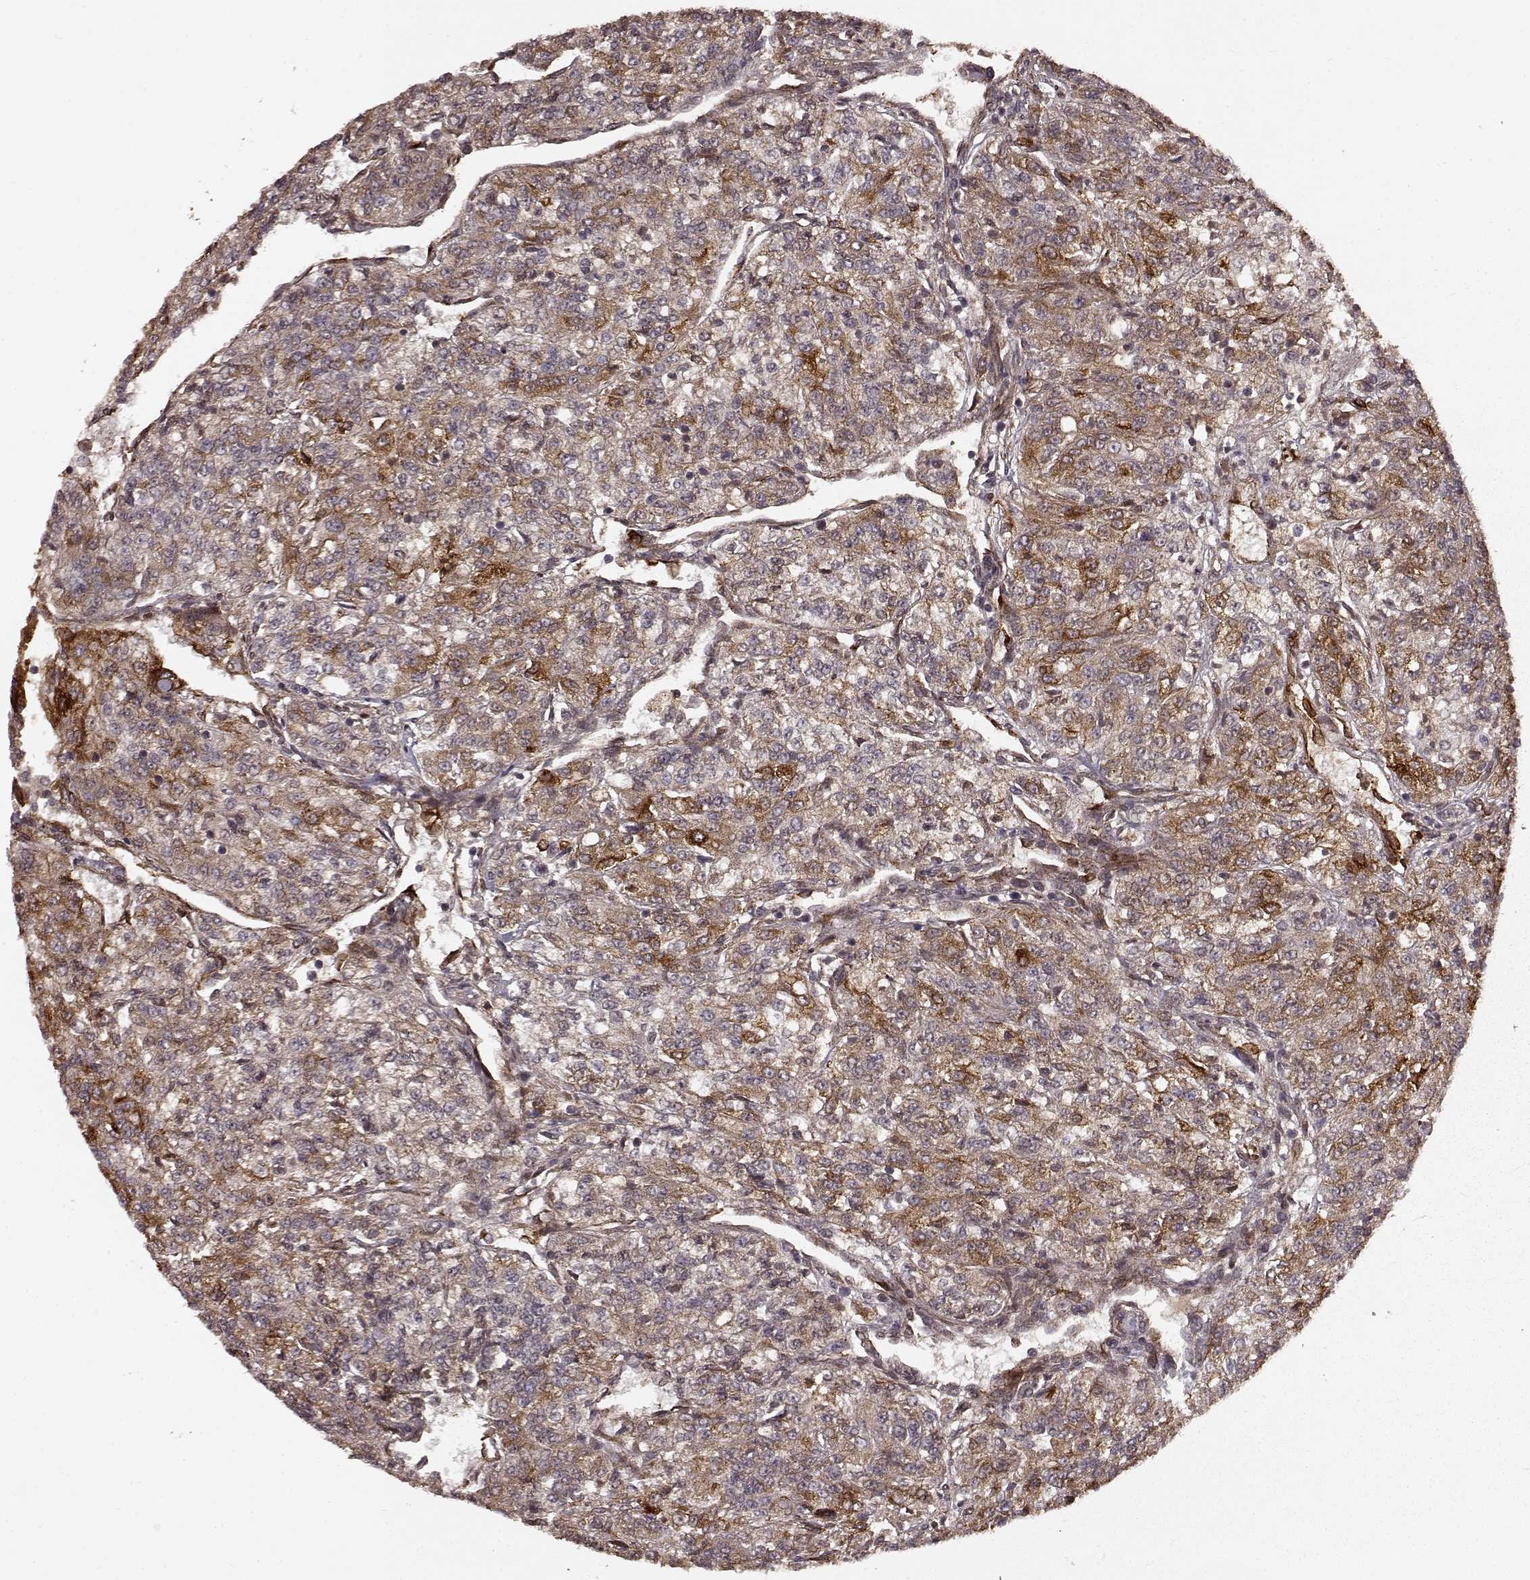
{"staining": {"intensity": "strong", "quantity": "25%-75%", "location": "cytoplasmic/membranous"}, "tissue": "renal cancer", "cell_type": "Tumor cells", "image_type": "cancer", "snomed": [{"axis": "morphology", "description": "Adenocarcinoma, NOS"}, {"axis": "topography", "description": "Kidney"}], "caption": "Renal cancer (adenocarcinoma) was stained to show a protein in brown. There is high levels of strong cytoplasmic/membranous expression in approximately 25%-75% of tumor cells.", "gene": "FSTL1", "patient": {"sex": "female", "age": 63}}